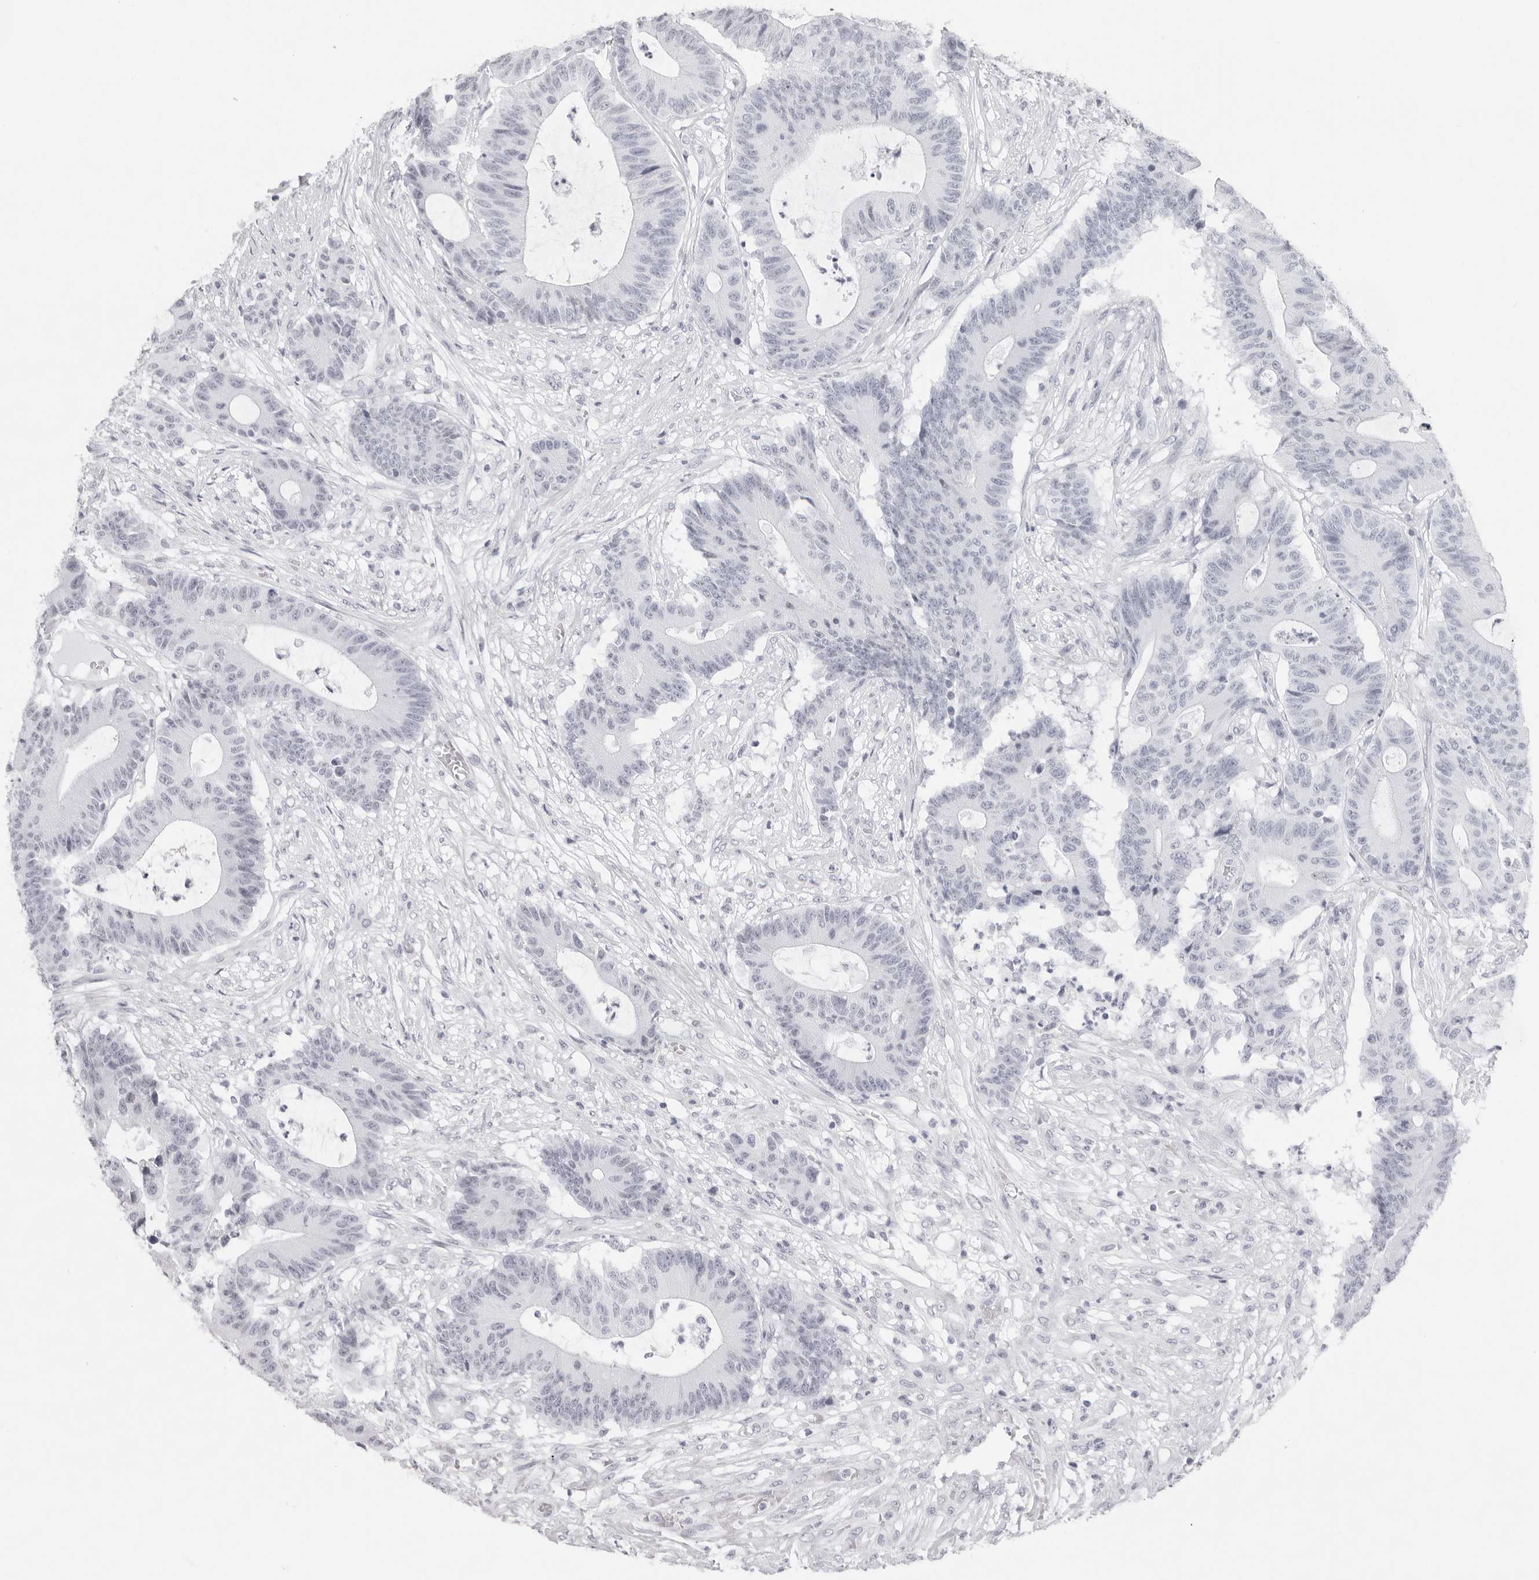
{"staining": {"intensity": "negative", "quantity": "none", "location": "none"}, "tissue": "colorectal cancer", "cell_type": "Tumor cells", "image_type": "cancer", "snomed": [{"axis": "morphology", "description": "Adenocarcinoma, NOS"}, {"axis": "topography", "description": "Colon"}], "caption": "Immunohistochemical staining of adenocarcinoma (colorectal) reveals no significant positivity in tumor cells.", "gene": "KLK12", "patient": {"sex": "female", "age": 84}}